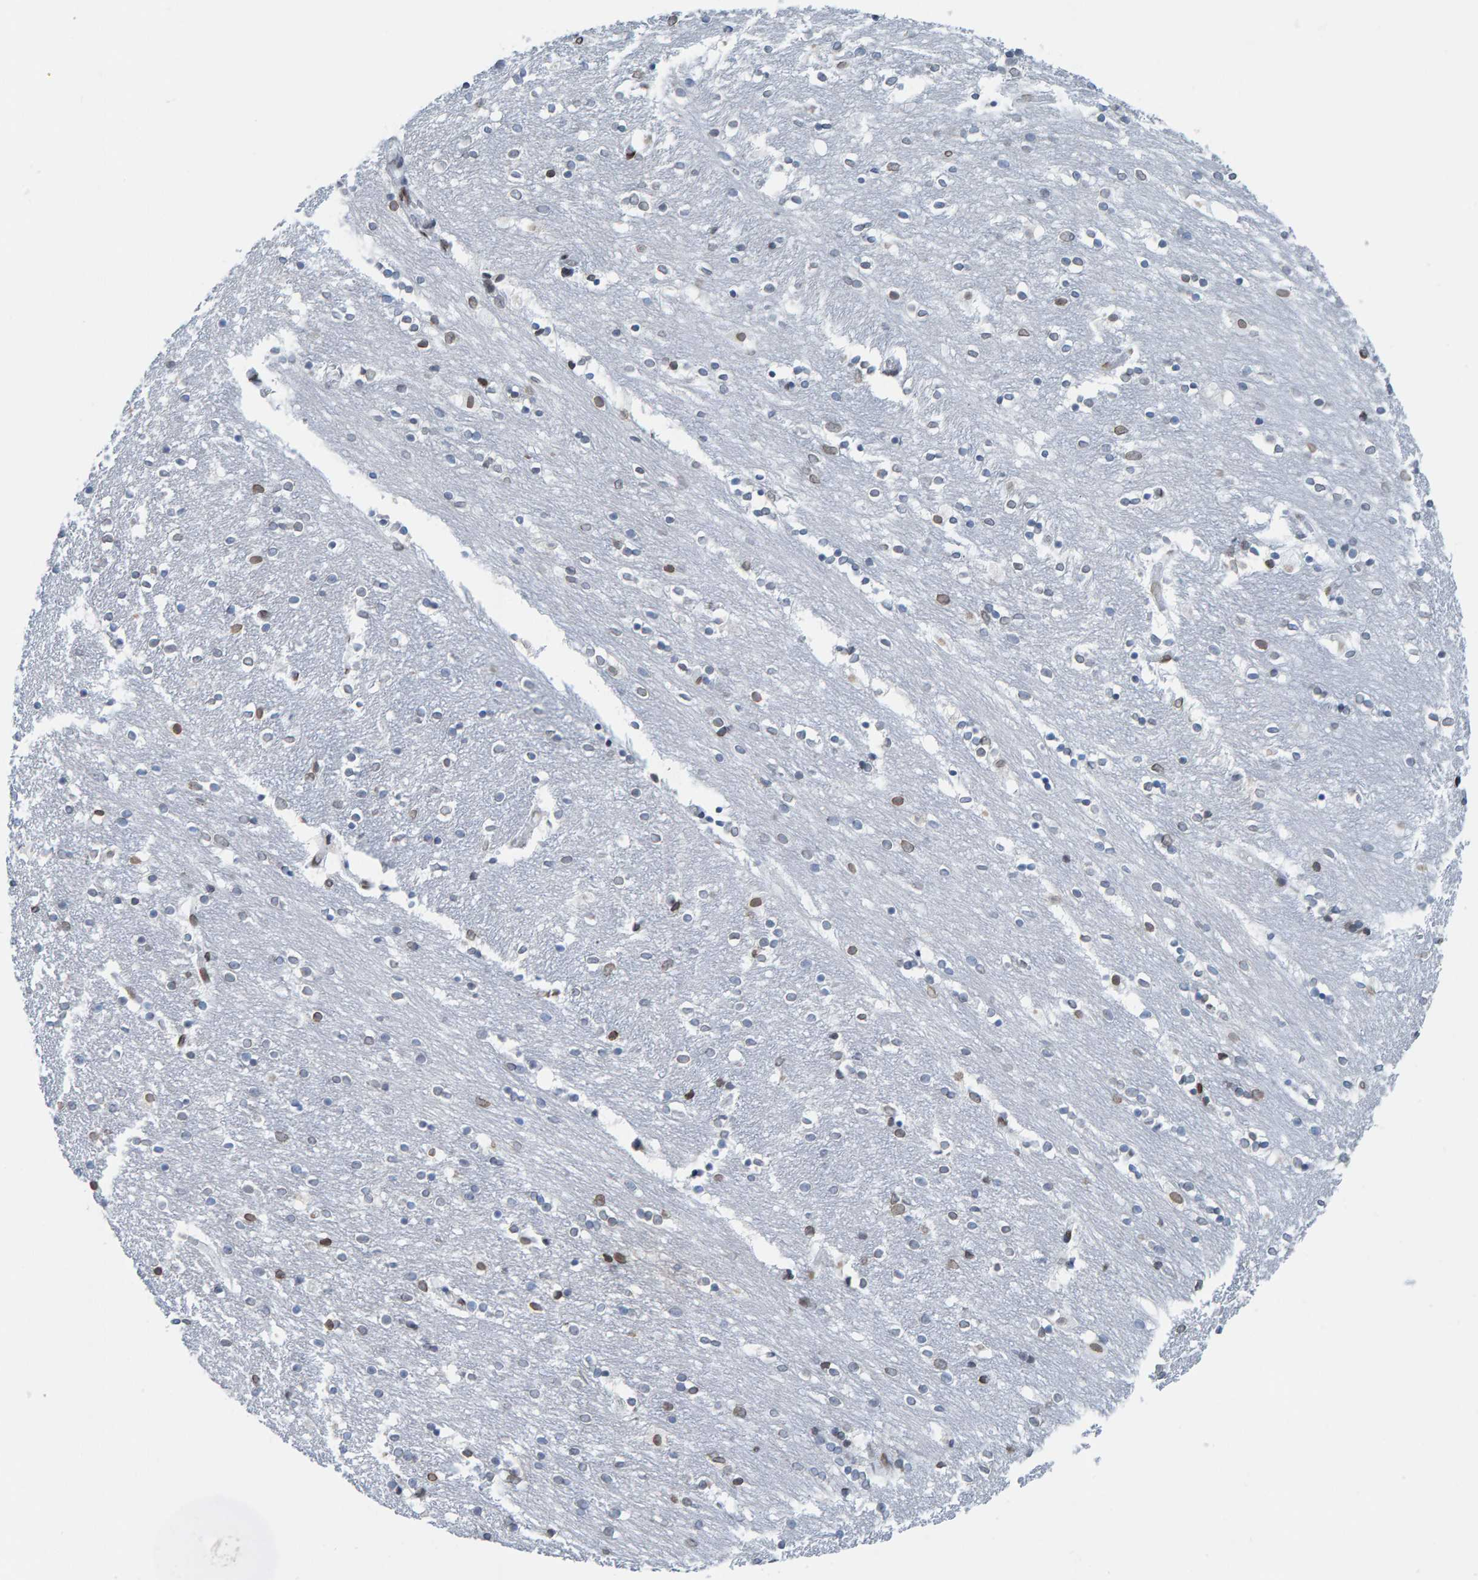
{"staining": {"intensity": "moderate", "quantity": "<25%", "location": "cytoplasmic/membranous,nuclear"}, "tissue": "caudate", "cell_type": "Glial cells", "image_type": "normal", "snomed": [{"axis": "morphology", "description": "Normal tissue, NOS"}, {"axis": "topography", "description": "Lateral ventricle wall"}], "caption": "DAB (3,3'-diaminobenzidine) immunohistochemical staining of unremarkable caudate demonstrates moderate cytoplasmic/membranous,nuclear protein positivity in approximately <25% of glial cells.", "gene": "LMNB2", "patient": {"sex": "female", "age": 54}}